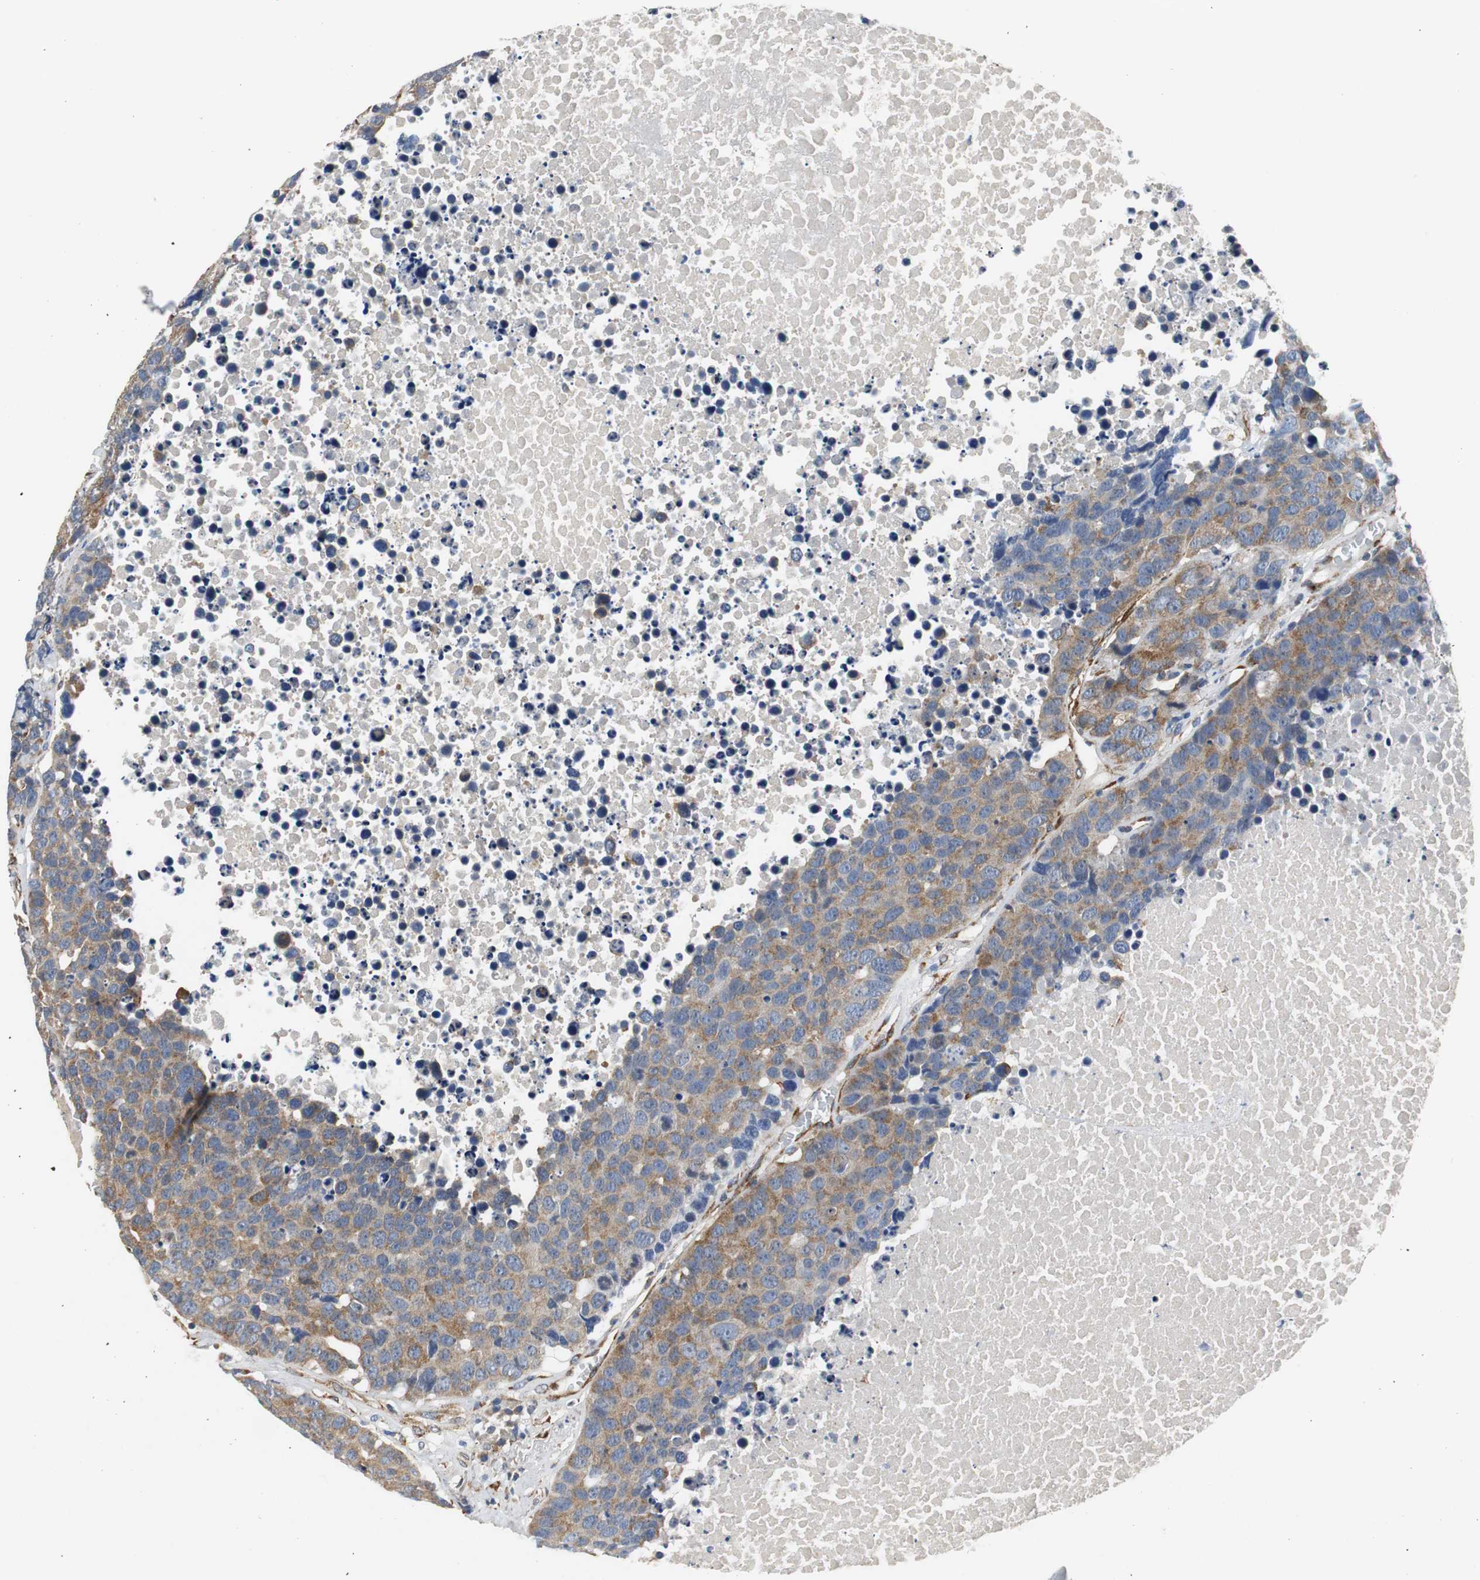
{"staining": {"intensity": "weak", "quantity": ">75%", "location": "cytoplasmic/membranous"}, "tissue": "carcinoid", "cell_type": "Tumor cells", "image_type": "cancer", "snomed": [{"axis": "morphology", "description": "Carcinoid, malignant, NOS"}, {"axis": "topography", "description": "Lung"}], "caption": "Malignant carcinoid stained with immunohistochemistry demonstrates weak cytoplasmic/membranous expression in about >75% of tumor cells. (DAB (3,3'-diaminobenzidine) = brown stain, brightfield microscopy at high magnification).", "gene": "ISCU", "patient": {"sex": "male", "age": 60}}